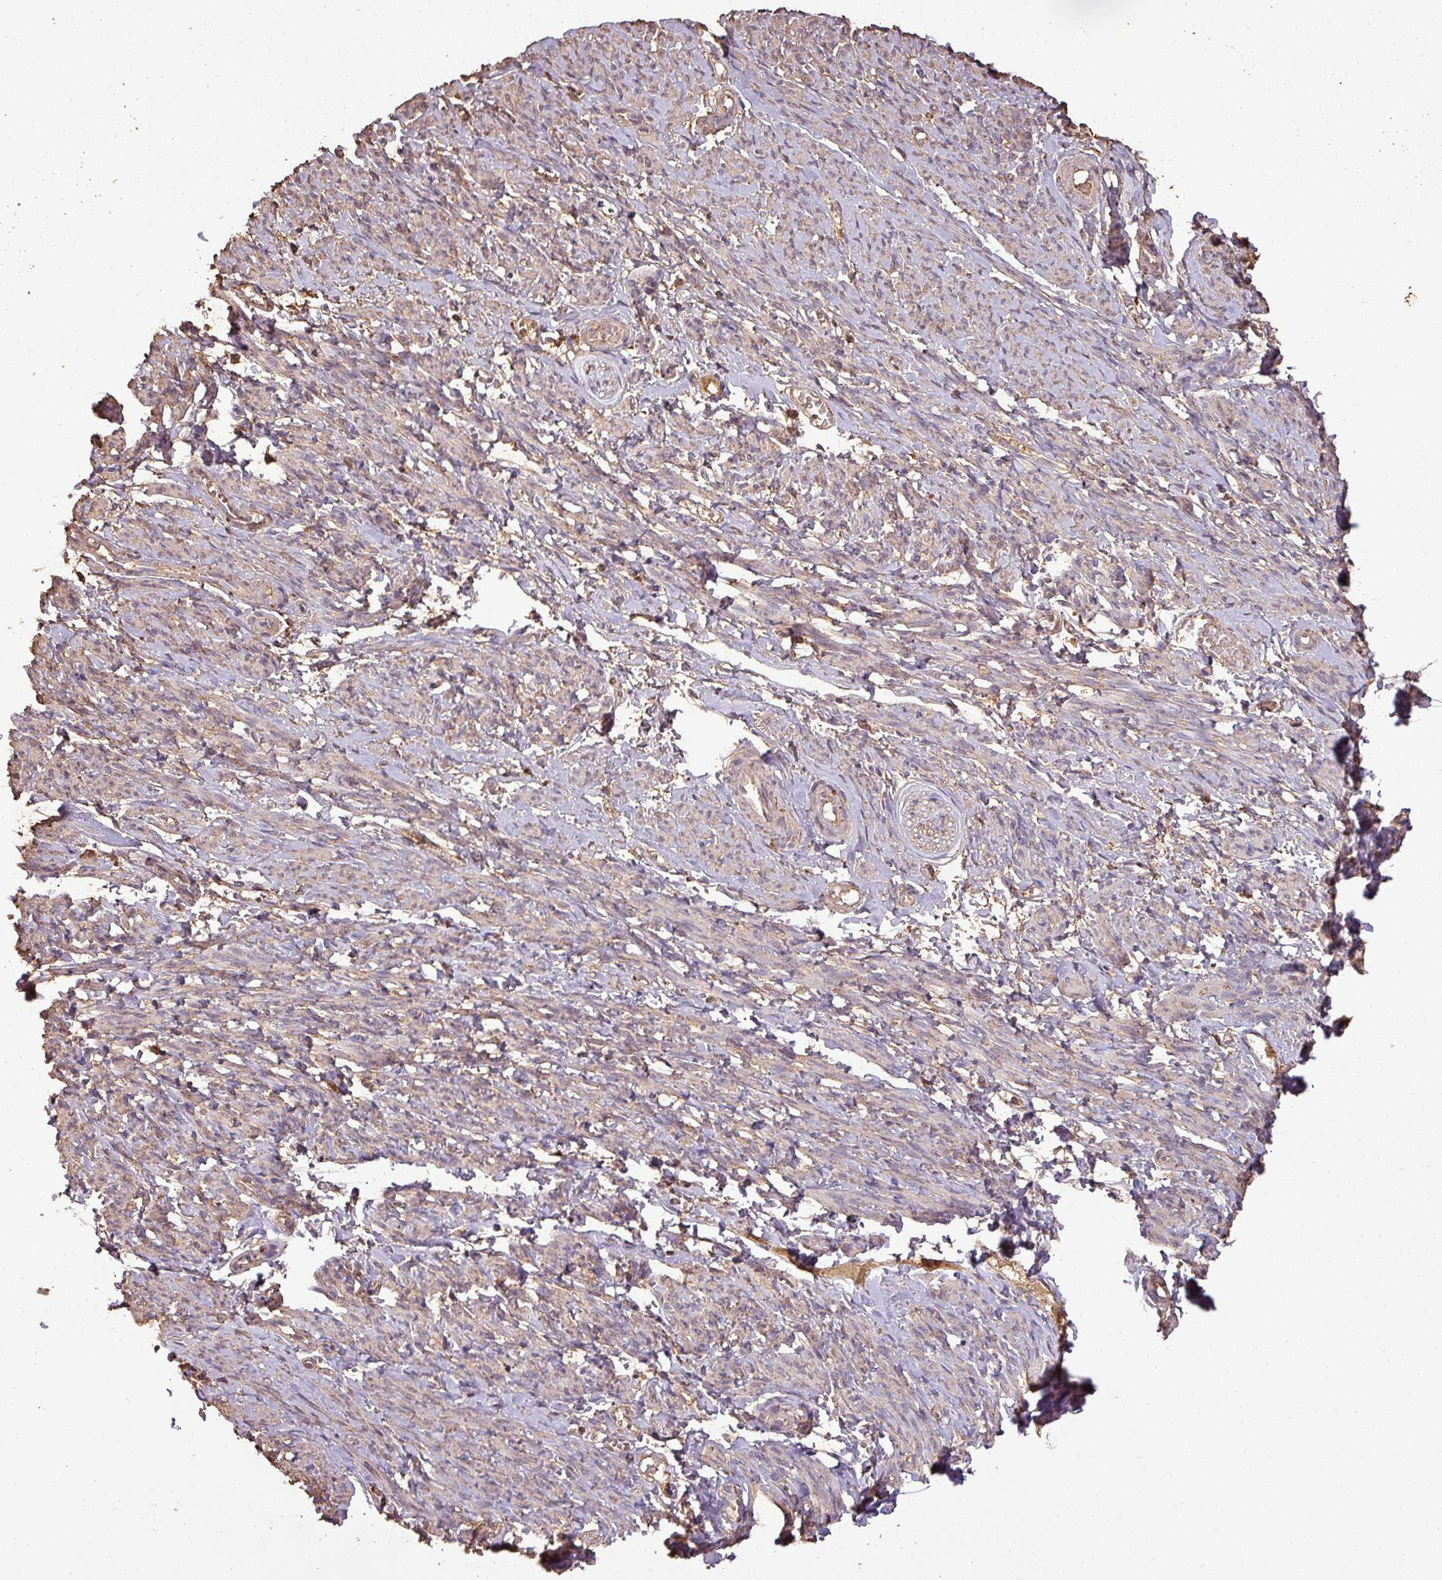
{"staining": {"intensity": "weak", "quantity": "25%-75%", "location": "cytoplasmic/membranous"}, "tissue": "smooth muscle", "cell_type": "Smooth muscle cells", "image_type": "normal", "snomed": [{"axis": "morphology", "description": "Normal tissue, NOS"}, {"axis": "topography", "description": "Smooth muscle"}], "caption": "Smooth muscle cells reveal weak cytoplasmic/membranous positivity in approximately 25%-75% of cells in normal smooth muscle. The staining was performed using DAB to visualize the protein expression in brown, while the nuclei were stained in blue with hematoxylin (Magnification: 20x).", "gene": "ATAT1", "patient": {"sex": "female", "age": 65}}